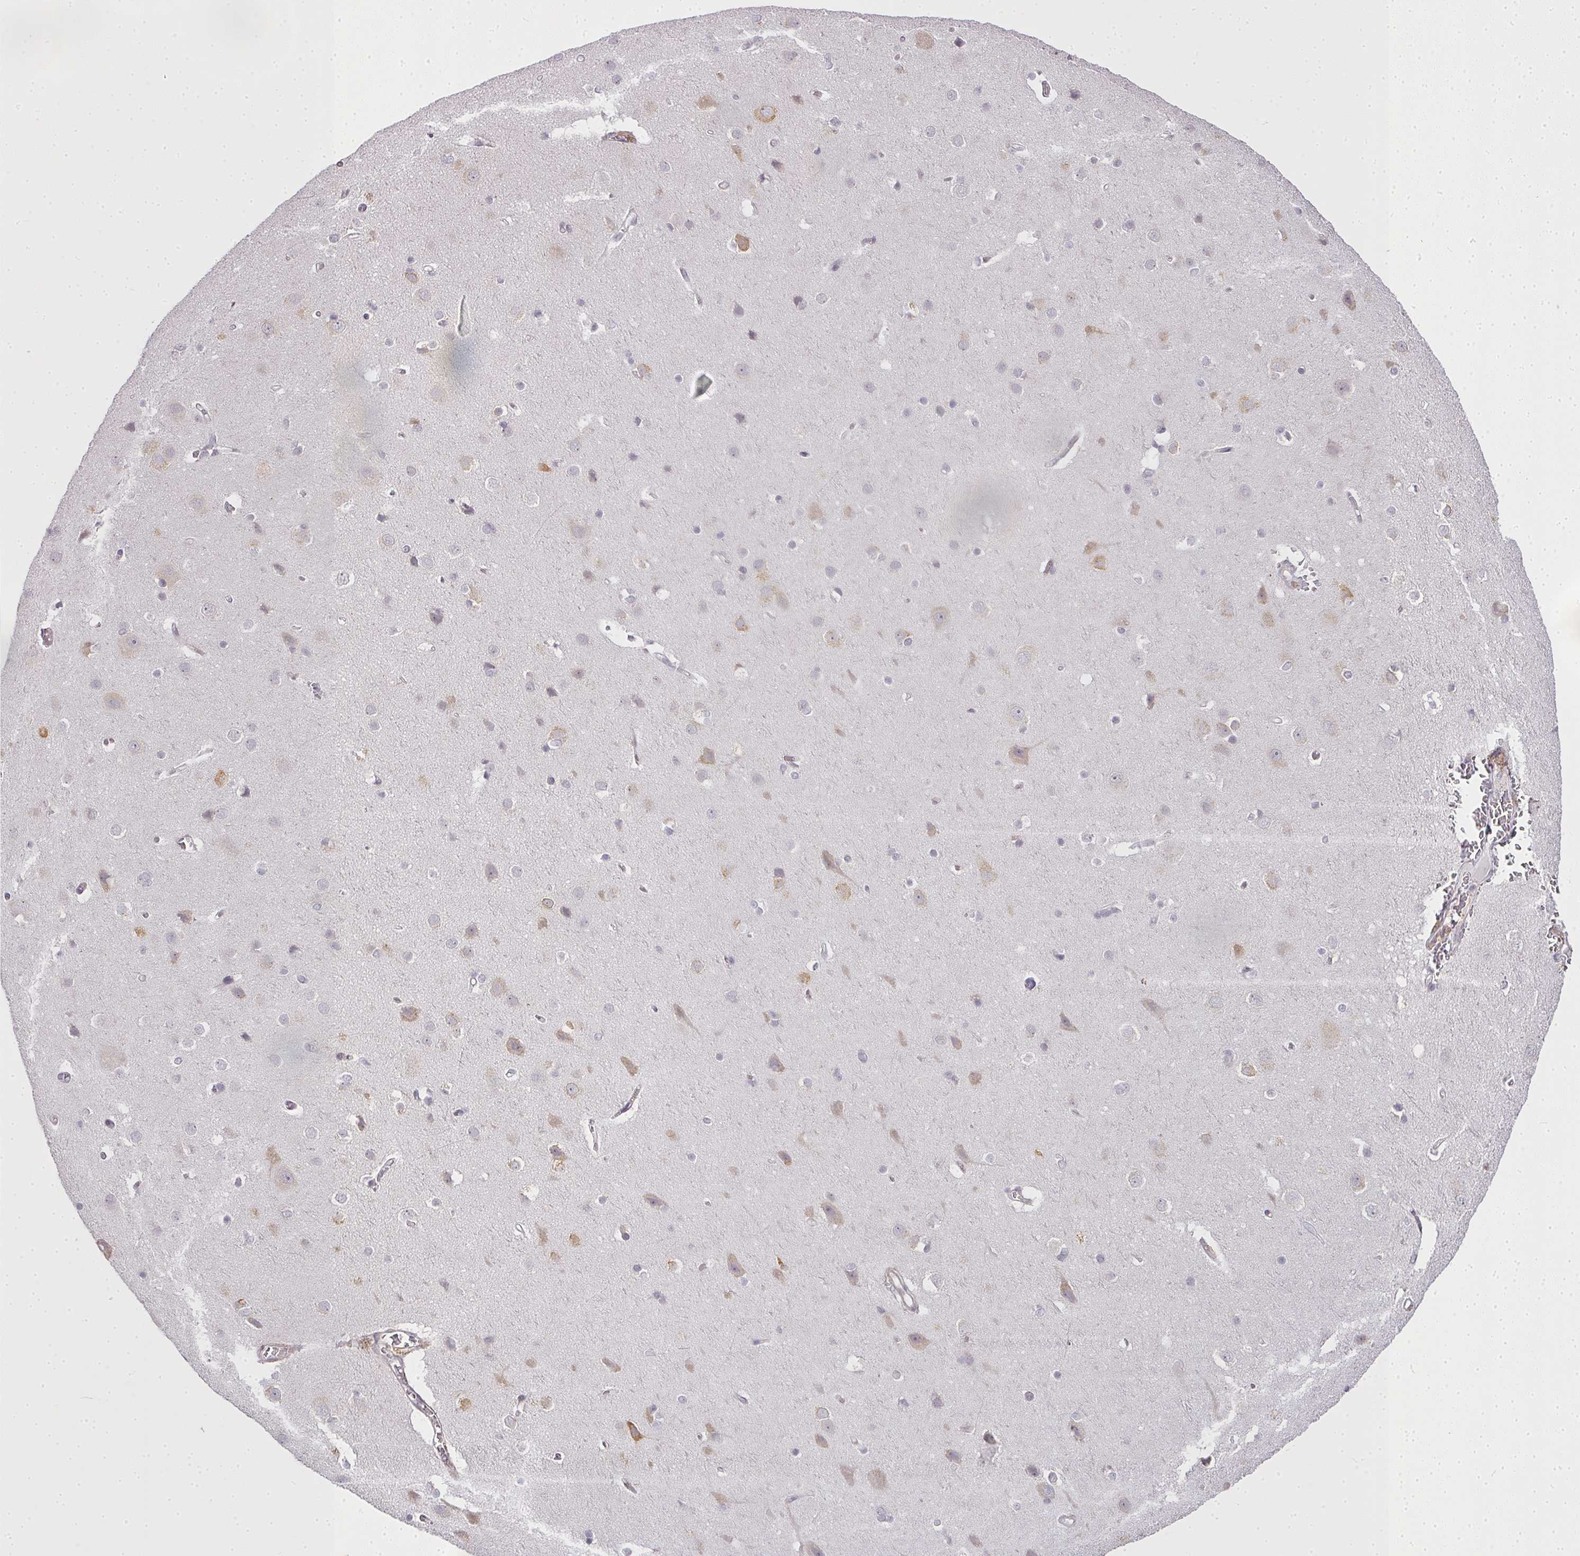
{"staining": {"intensity": "negative", "quantity": "none", "location": "none"}, "tissue": "cerebral cortex", "cell_type": "Endothelial cells", "image_type": "normal", "snomed": [{"axis": "morphology", "description": "Normal tissue, NOS"}, {"axis": "topography", "description": "Cerebral cortex"}], "caption": "High magnification brightfield microscopy of normal cerebral cortex stained with DAB (brown) and counterstained with hematoxylin (blue): endothelial cells show no significant expression. The staining is performed using DAB brown chromogen with nuclei counter-stained in using hematoxylin.", "gene": "MED19", "patient": {"sex": "male", "age": 37}}